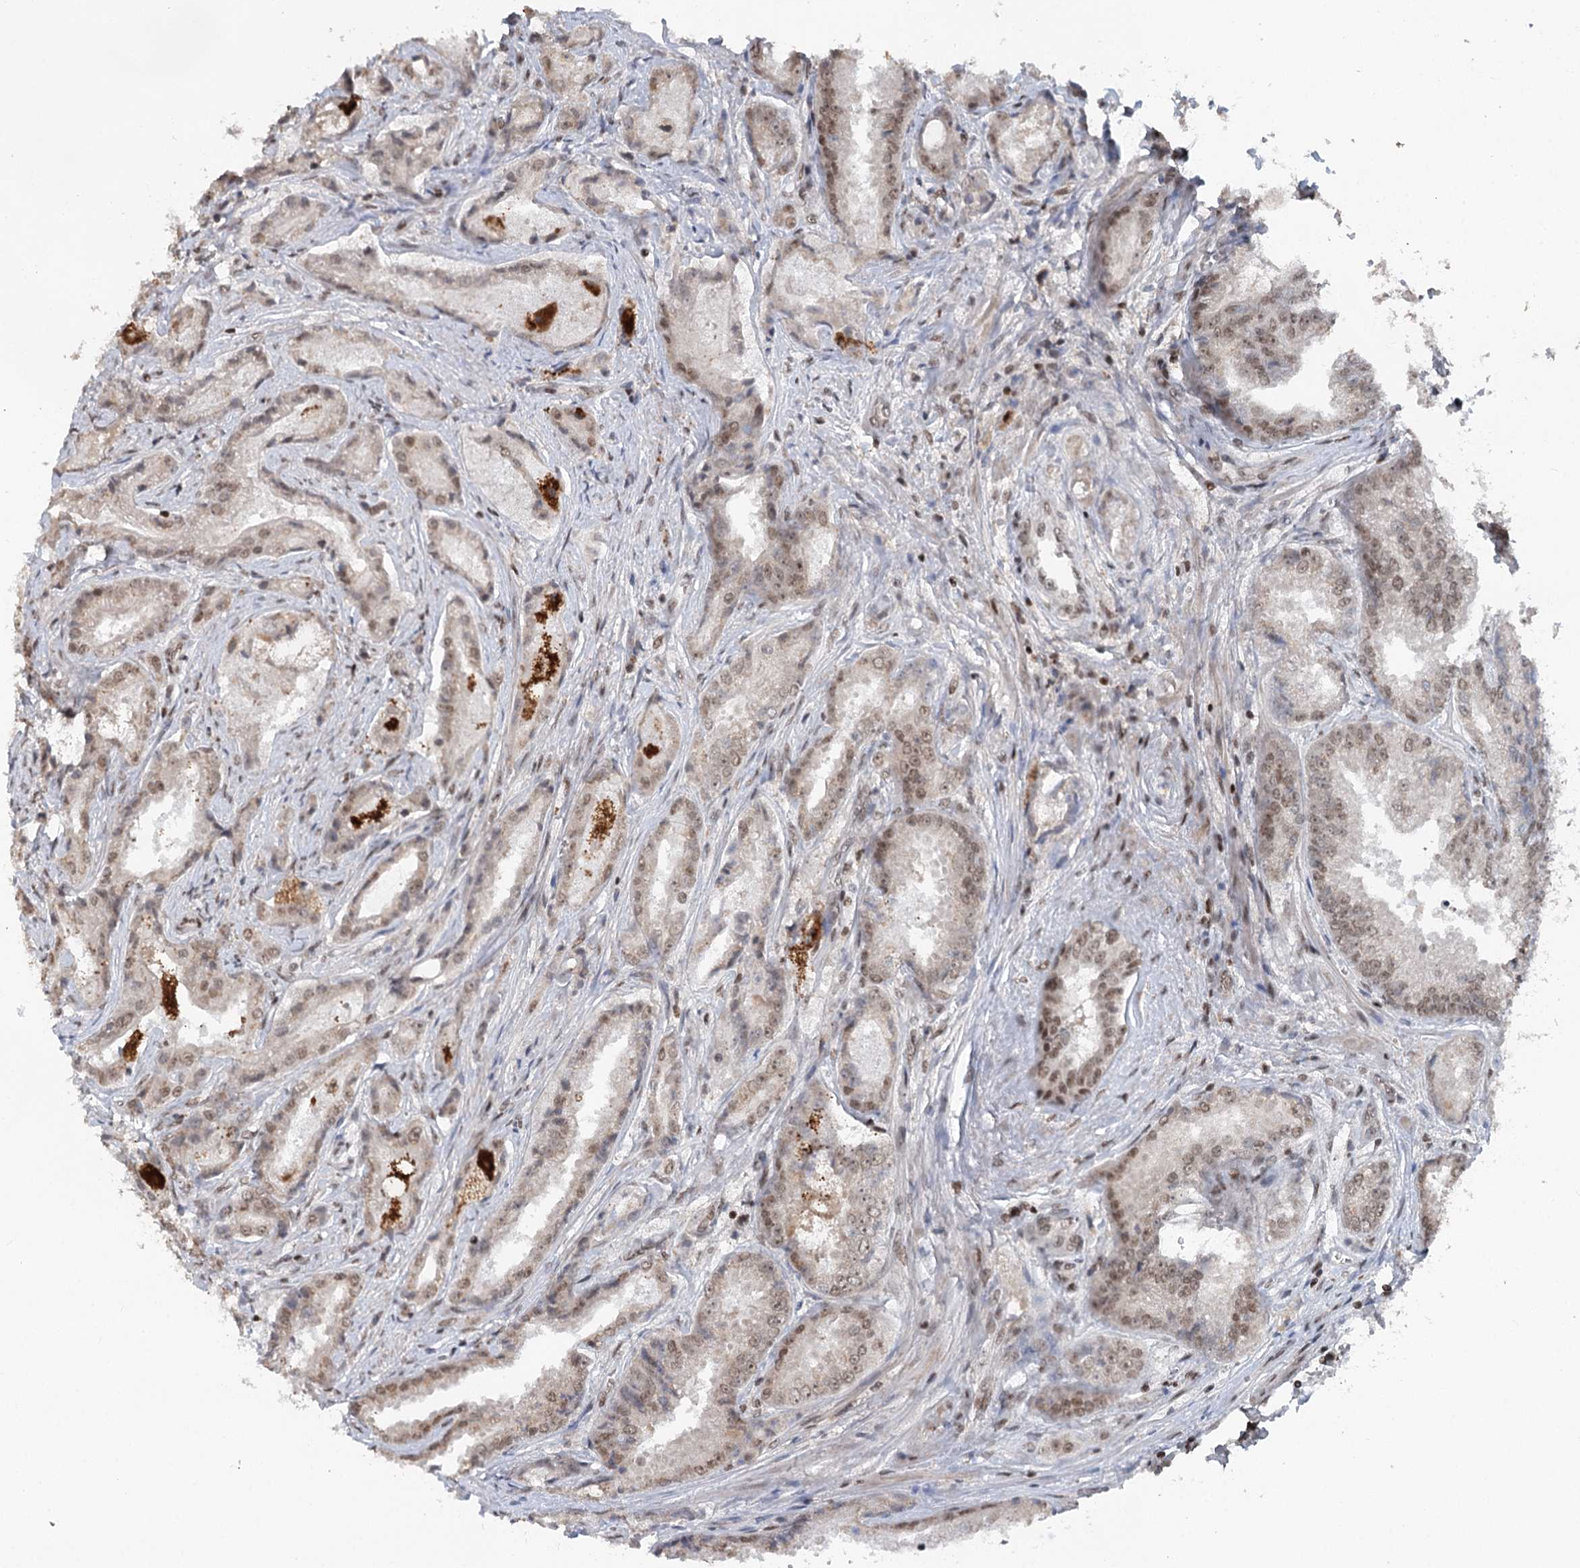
{"staining": {"intensity": "weak", "quantity": ">75%", "location": "cytoplasmic/membranous,nuclear"}, "tissue": "prostate cancer", "cell_type": "Tumor cells", "image_type": "cancer", "snomed": [{"axis": "morphology", "description": "Adenocarcinoma, High grade"}, {"axis": "topography", "description": "Prostate"}], "caption": "About >75% of tumor cells in human prostate cancer display weak cytoplasmic/membranous and nuclear protein expression as visualized by brown immunohistochemical staining.", "gene": "CGGBP1", "patient": {"sex": "male", "age": 72}}